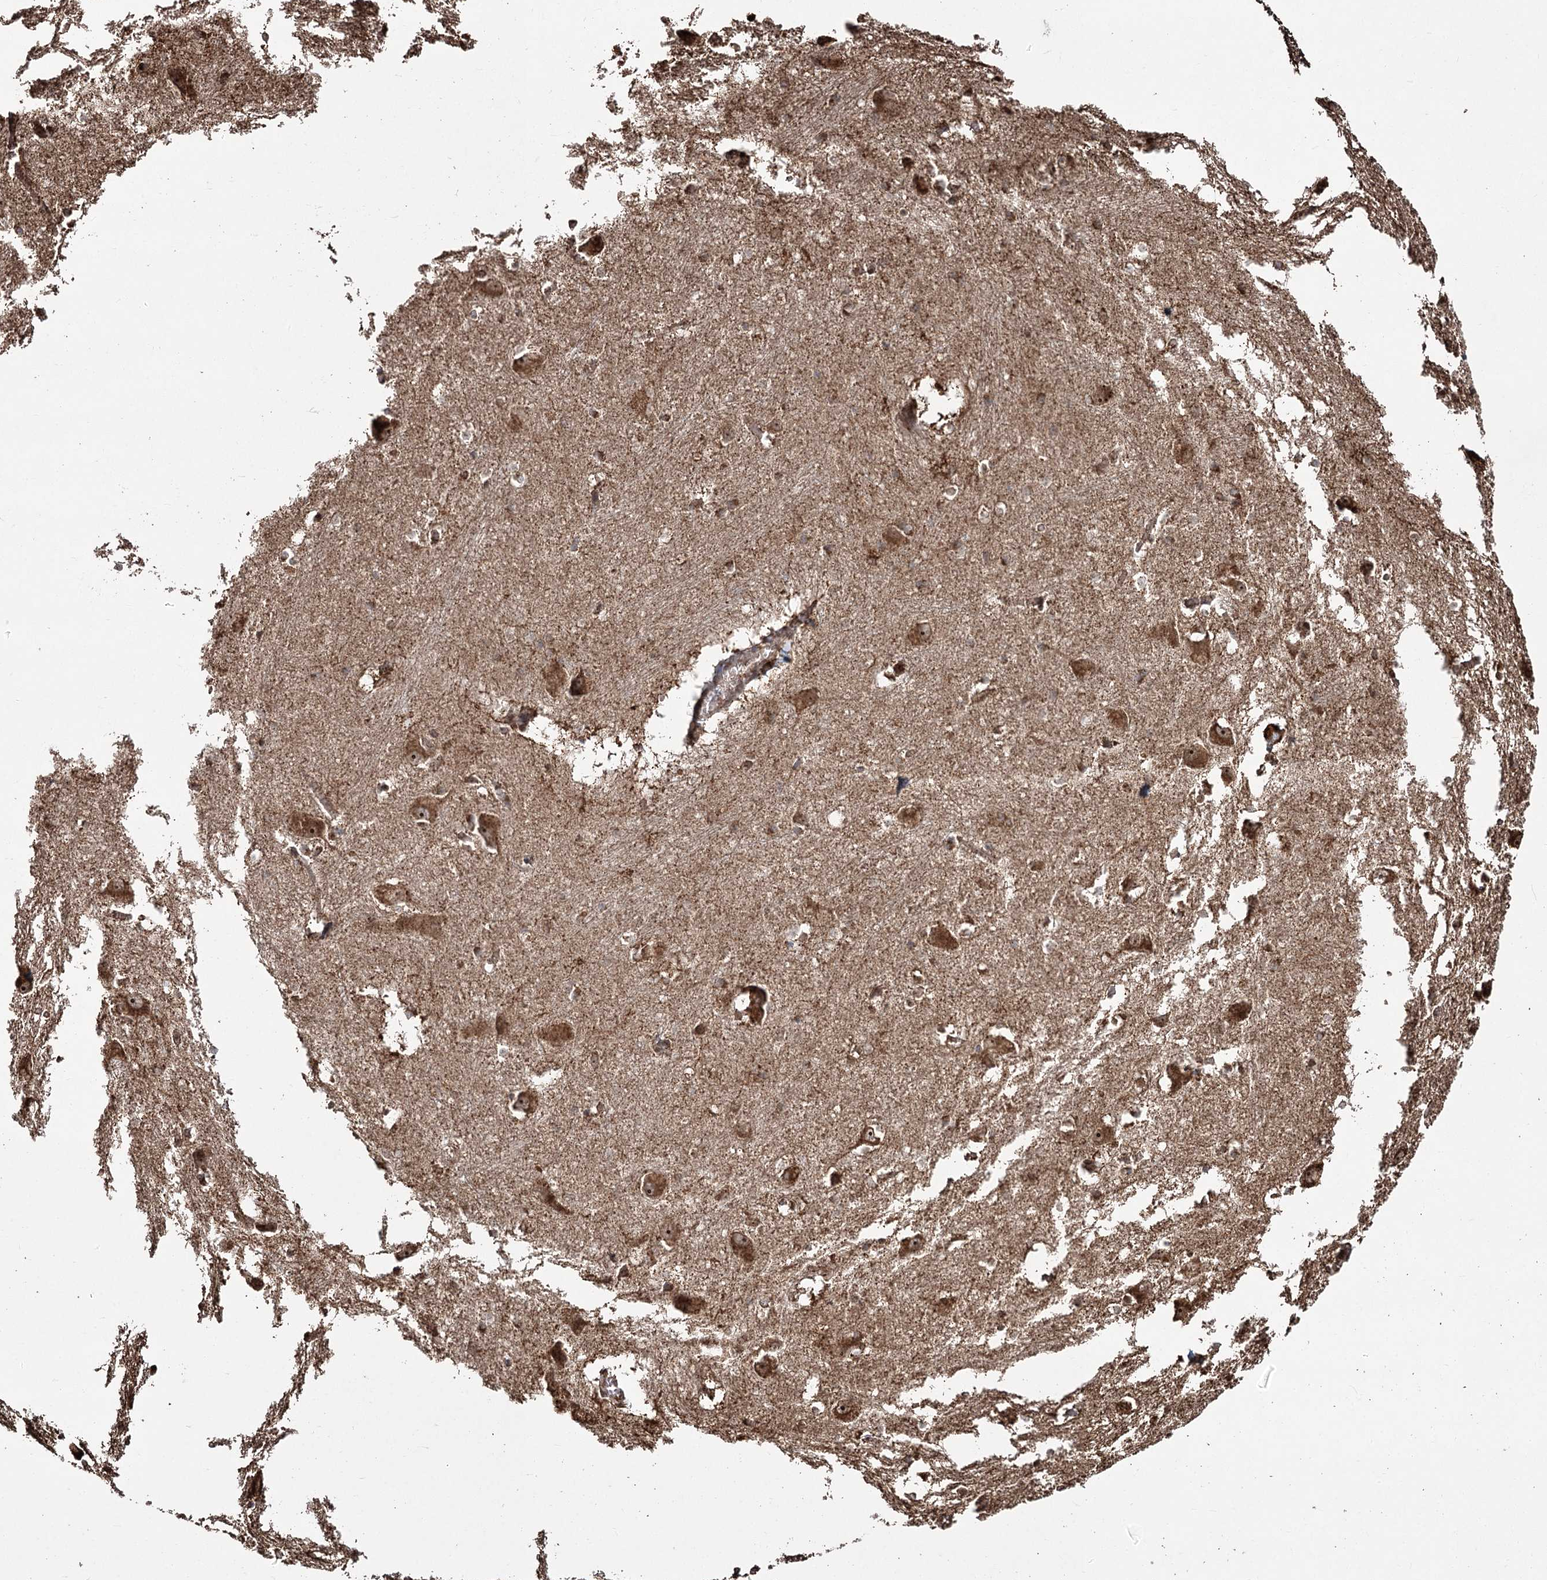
{"staining": {"intensity": "weak", "quantity": "25%-75%", "location": "cytoplasmic/membranous"}, "tissue": "caudate", "cell_type": "Glial cells", "image_type": "normal", "snomed": [{"axis": "morphology", "description": "Normal tissue, NOS"}, {"axis": "topography", "description": "Lateral ventricle wall"}], "caption": "Immunohistochemistry (IHC) staining of benign caudate, which demonstrates low levels of weak cytoplasmic/membranous staining in approximately 25%-75% of glial cells indicating weak cytoplasmic/membranous protein expression. The staining was performed using DAB (3,3'-diaminobenzidine) (brown) for protein detection and nuclei were counterstained in hematoxylin (blue).", "gene": "FANCL", "patient": {"sex": "male", "age": 37}}